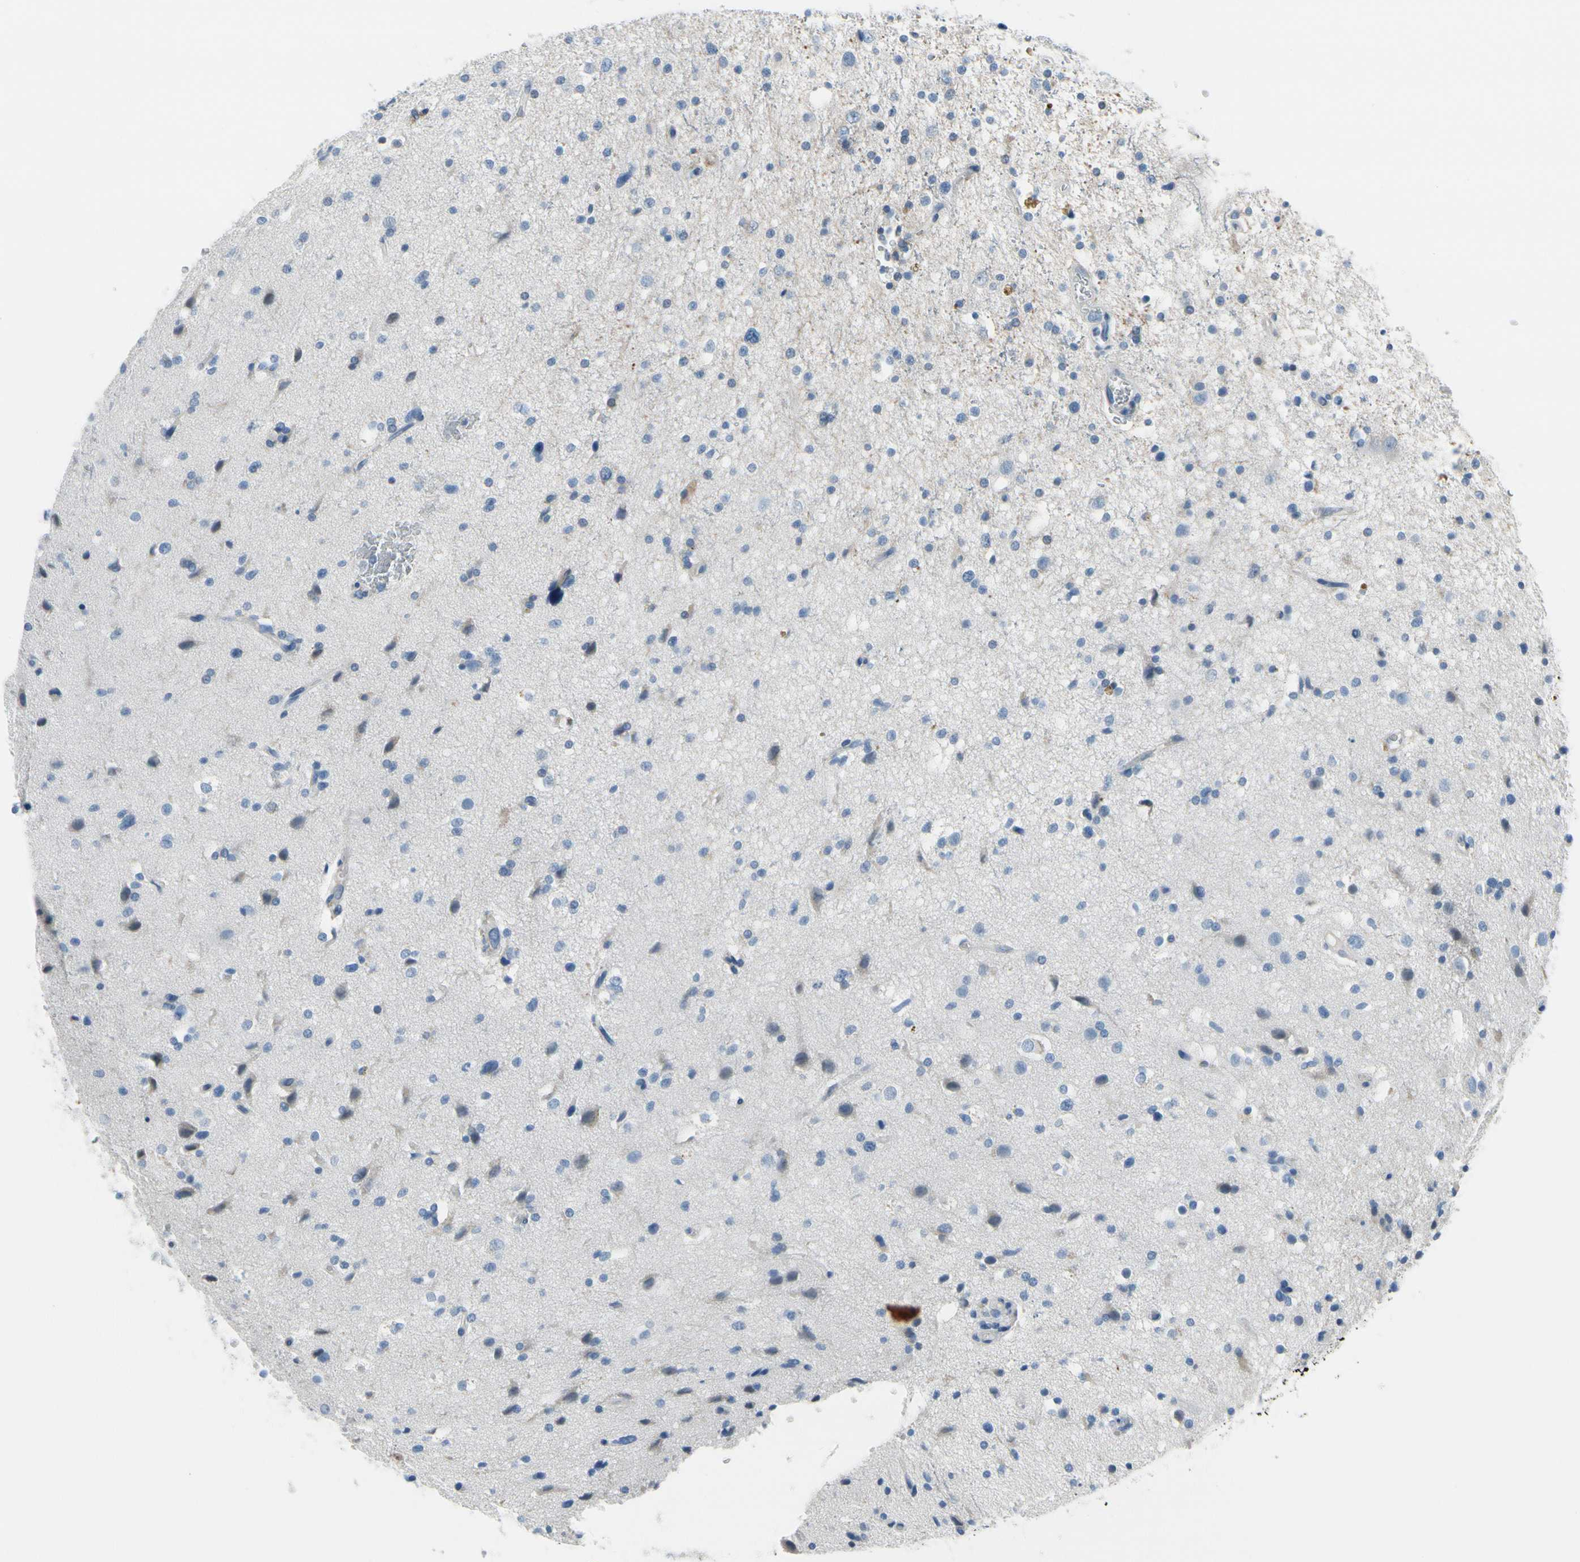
{"staining": {"intensity": "negative", "quantity": "none", "location": "none"}, "tissue": "glioma", "cell_type": "Tumor cells", "image_type": "cancer", "snomed": [{"axis": "morphology", "description": "Glioma, malignant, High grade"}, {"axis": "topography", "description": "Brain"}], "caption": "Immunohistochemical staining of malignant glioma (high-grade) exhibits no significant expression in tumor cells. (DAB immunohistochemistry, high magnification).", "gene": "MUC5B", "patient": {"sex": "male", "age": 33}}